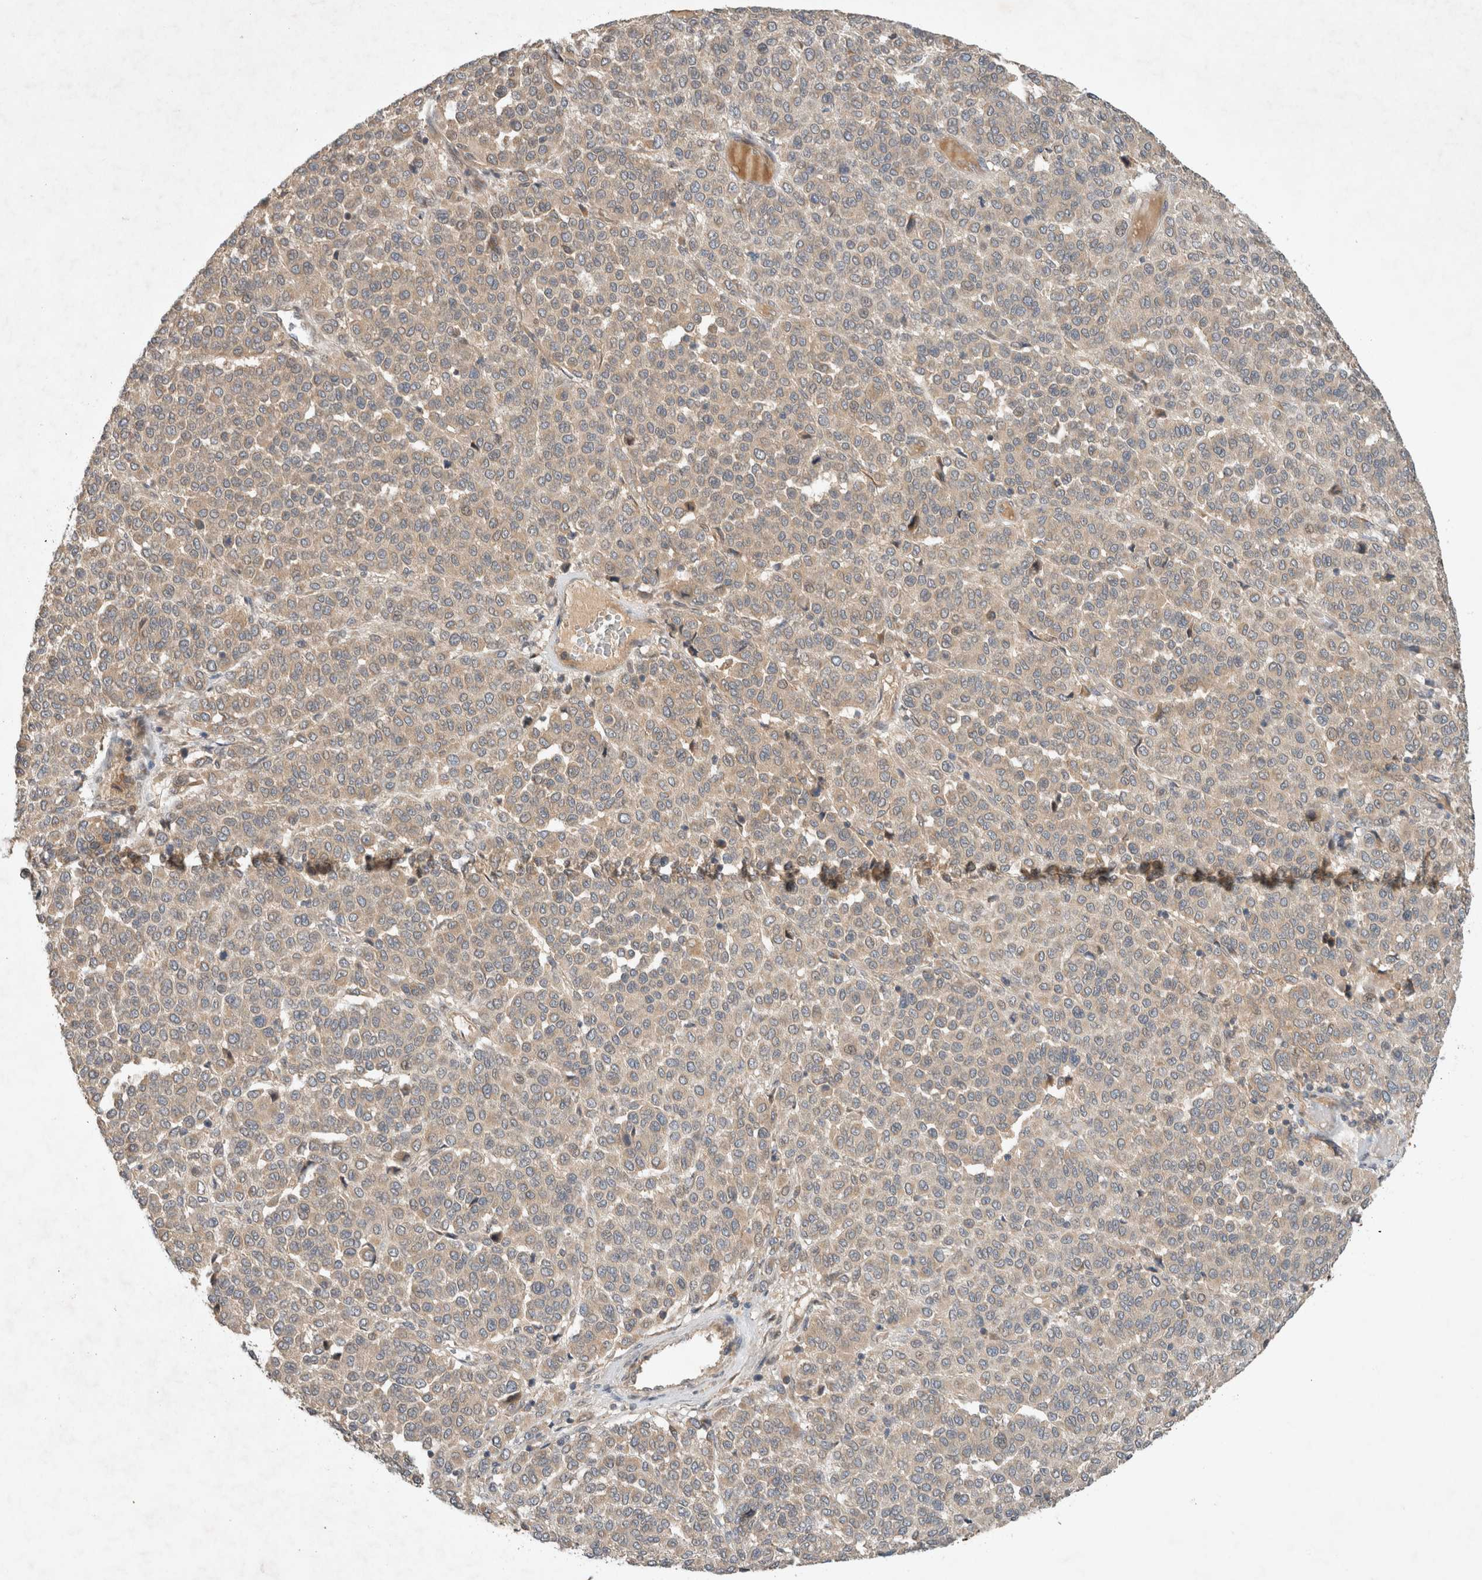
{"staining": {"intensity": "negative", "quantity": "none", "location": "none"}, "tissue": "melanoma", "cell_type": "Tumor cells", "image_type": "cancer", "snomed": [{"axis": "morphology", "description": "Malignant melanoma, Metastatic site"}, {"axis": "topography", "description": "Pancreas"}], "caption": "Human malignant melanoma (metastatic site) stained for a protein using immunohistochemistry (IHC) reveals no expression in tumor cells.", "gene": "ARMC9", "patient": {"sex": "female", "age": 30}}